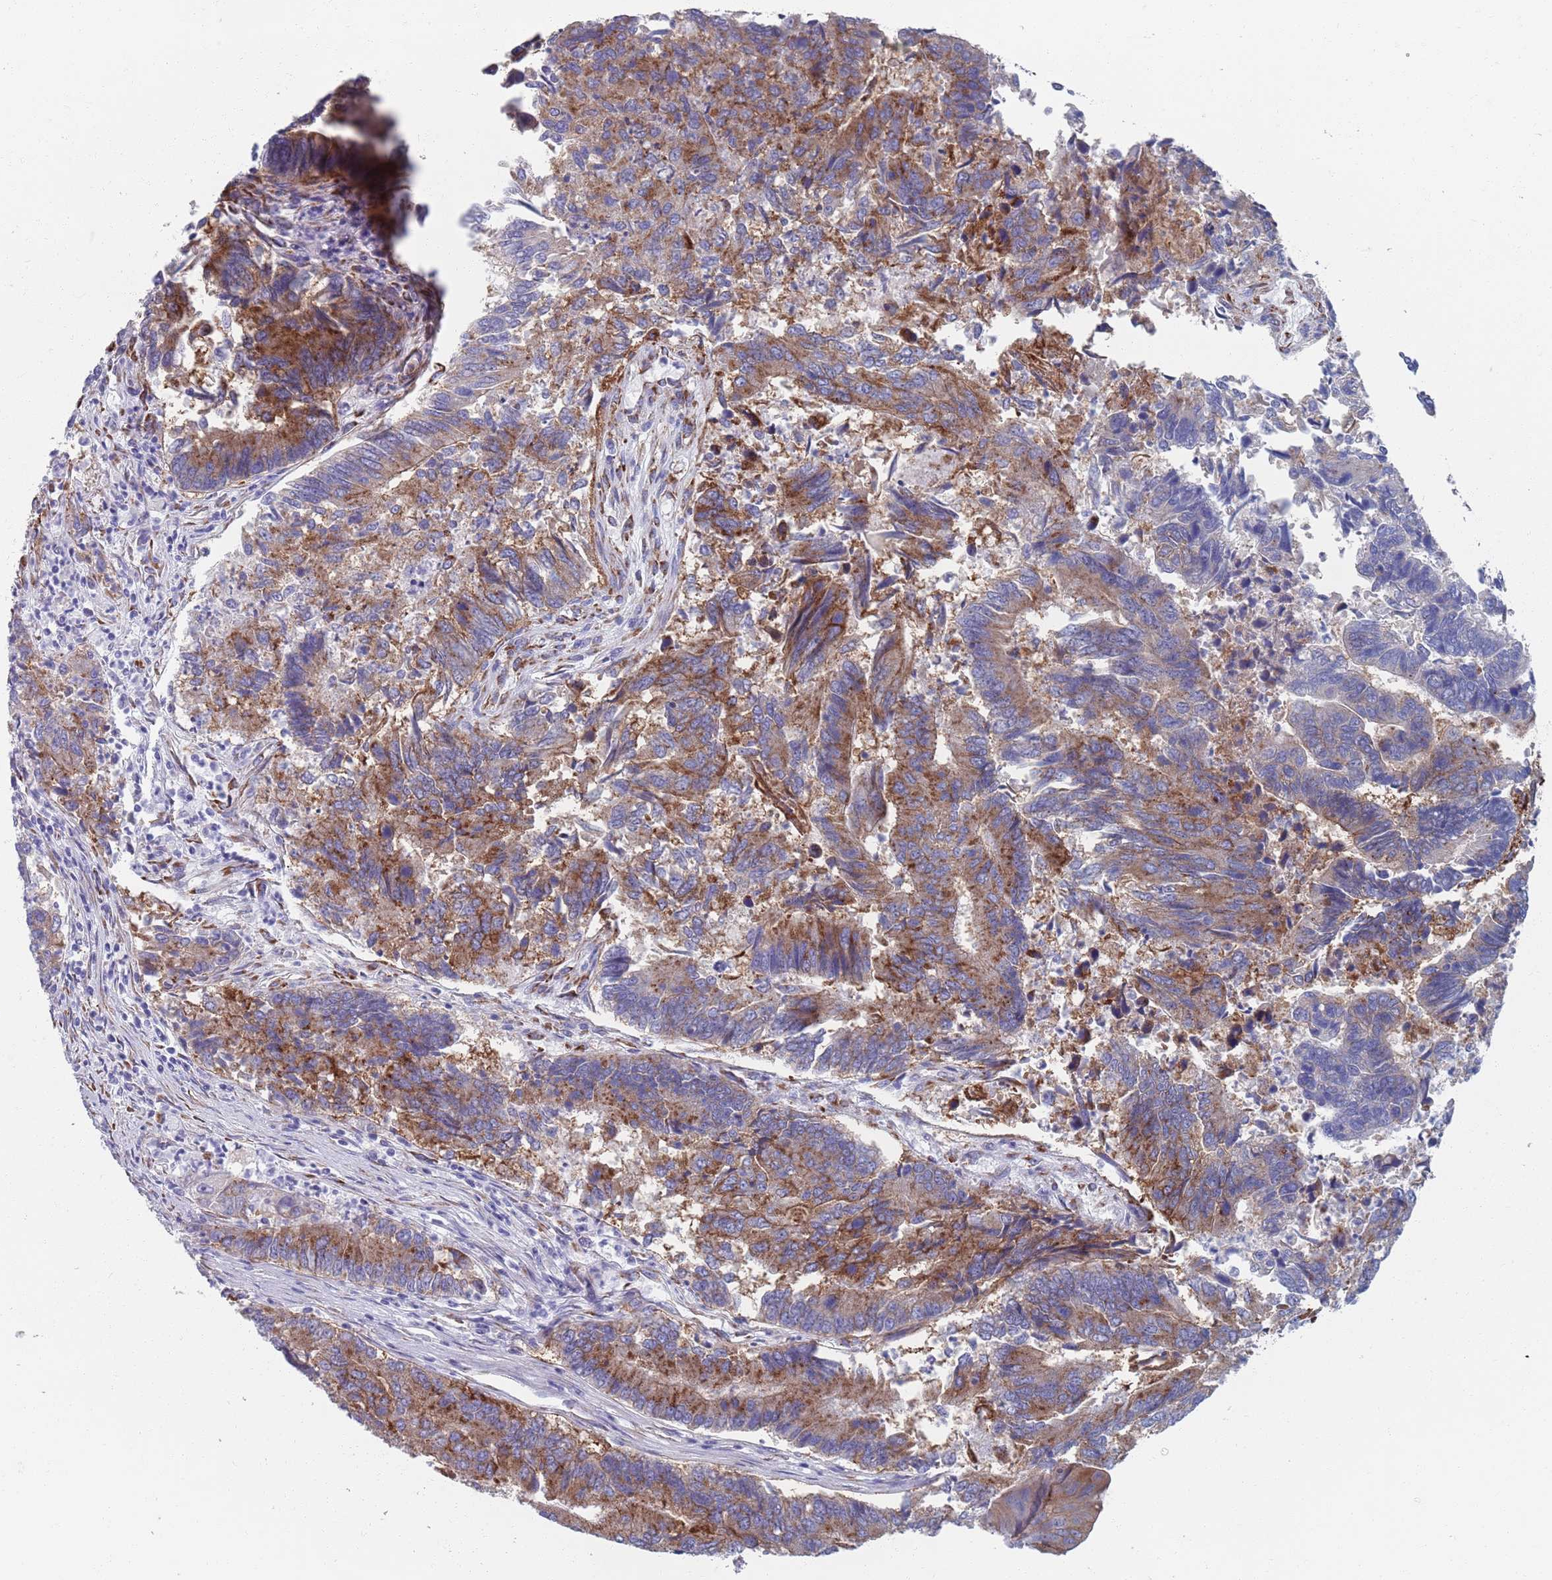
{"staining": {"intensity": "strong", "quantity": "25%-75%", "location": "cytoplasmic/membranous"}, "tissue": "colorectal cancer", "cell_type": "Tumor cells", "image_type": "cancer", "snomed": [{"axis": "morphology", "description": "Adenocarcinoma, NOS"}, {"axis": "topography", "description": "Colon"}], "caption": "Colorectal cancer (adenocarcinoma) tissue displays strong cytoplasmic/membranous staining in about 25%-75% of tumor cells, visualized by immunohistochemistry.", "gene": "PLOD1", "patient": {"sex": "female", "age": 67}}